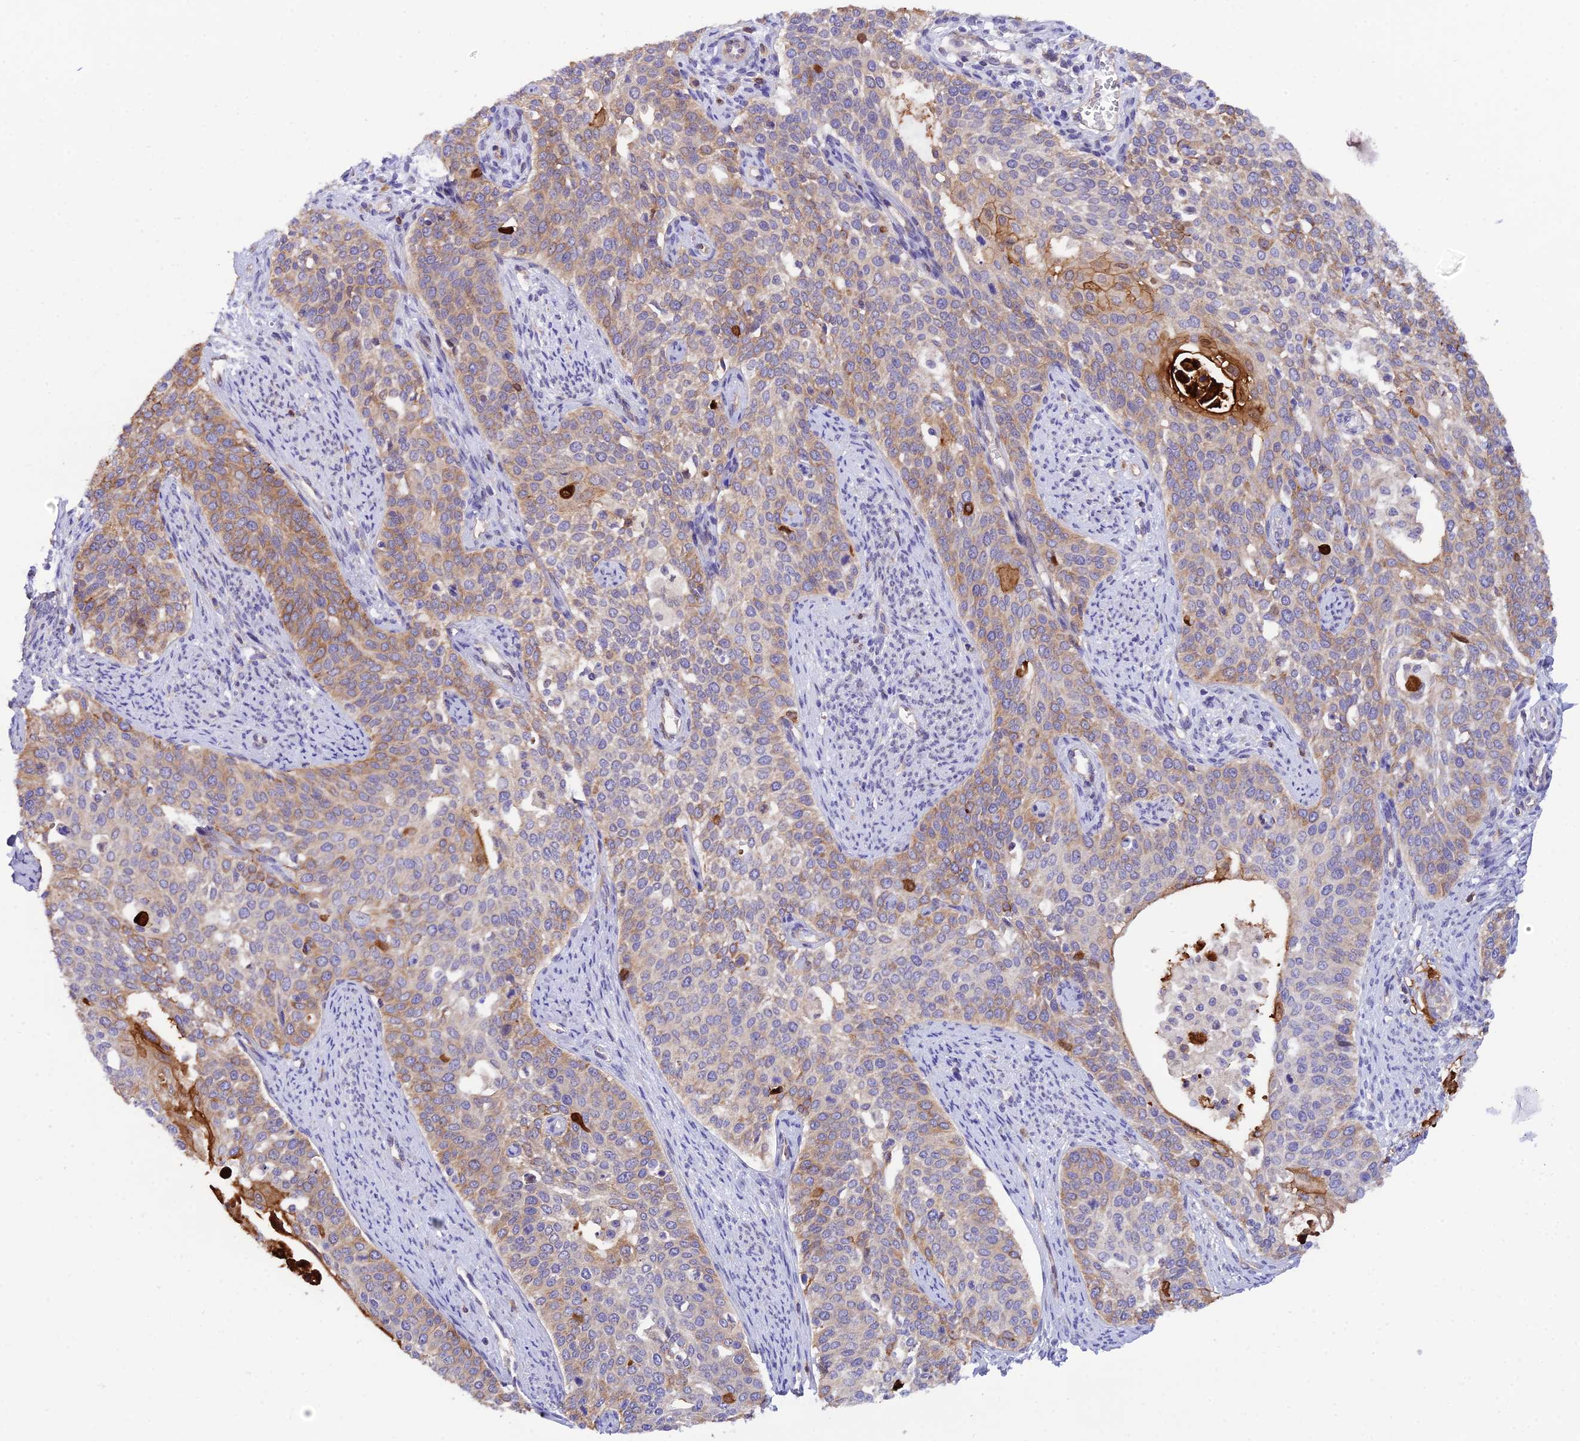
{"staining": {"intensity": "moderate", "quantity": "25%-75%", "location": "cytoplasmic/membranous"}, "tissue": "cervical cancer", "cell_type": "Tumor cells", "image_type": "cancer", "snomed": [{"axis": "morphology", "description": "Squamous cell carcinoma, NOS"}, {"axis": "topography", "description": "Cervix"}], "caption": "Protein expression analysis of human squamous cell carcinoma (cervical) reveals moderate cytoplasmic/membranous staining in approximately 25%-75% of tumor cells.", "gene": "TRIM43B", "patient": {"sex": "female", "age": 44}}